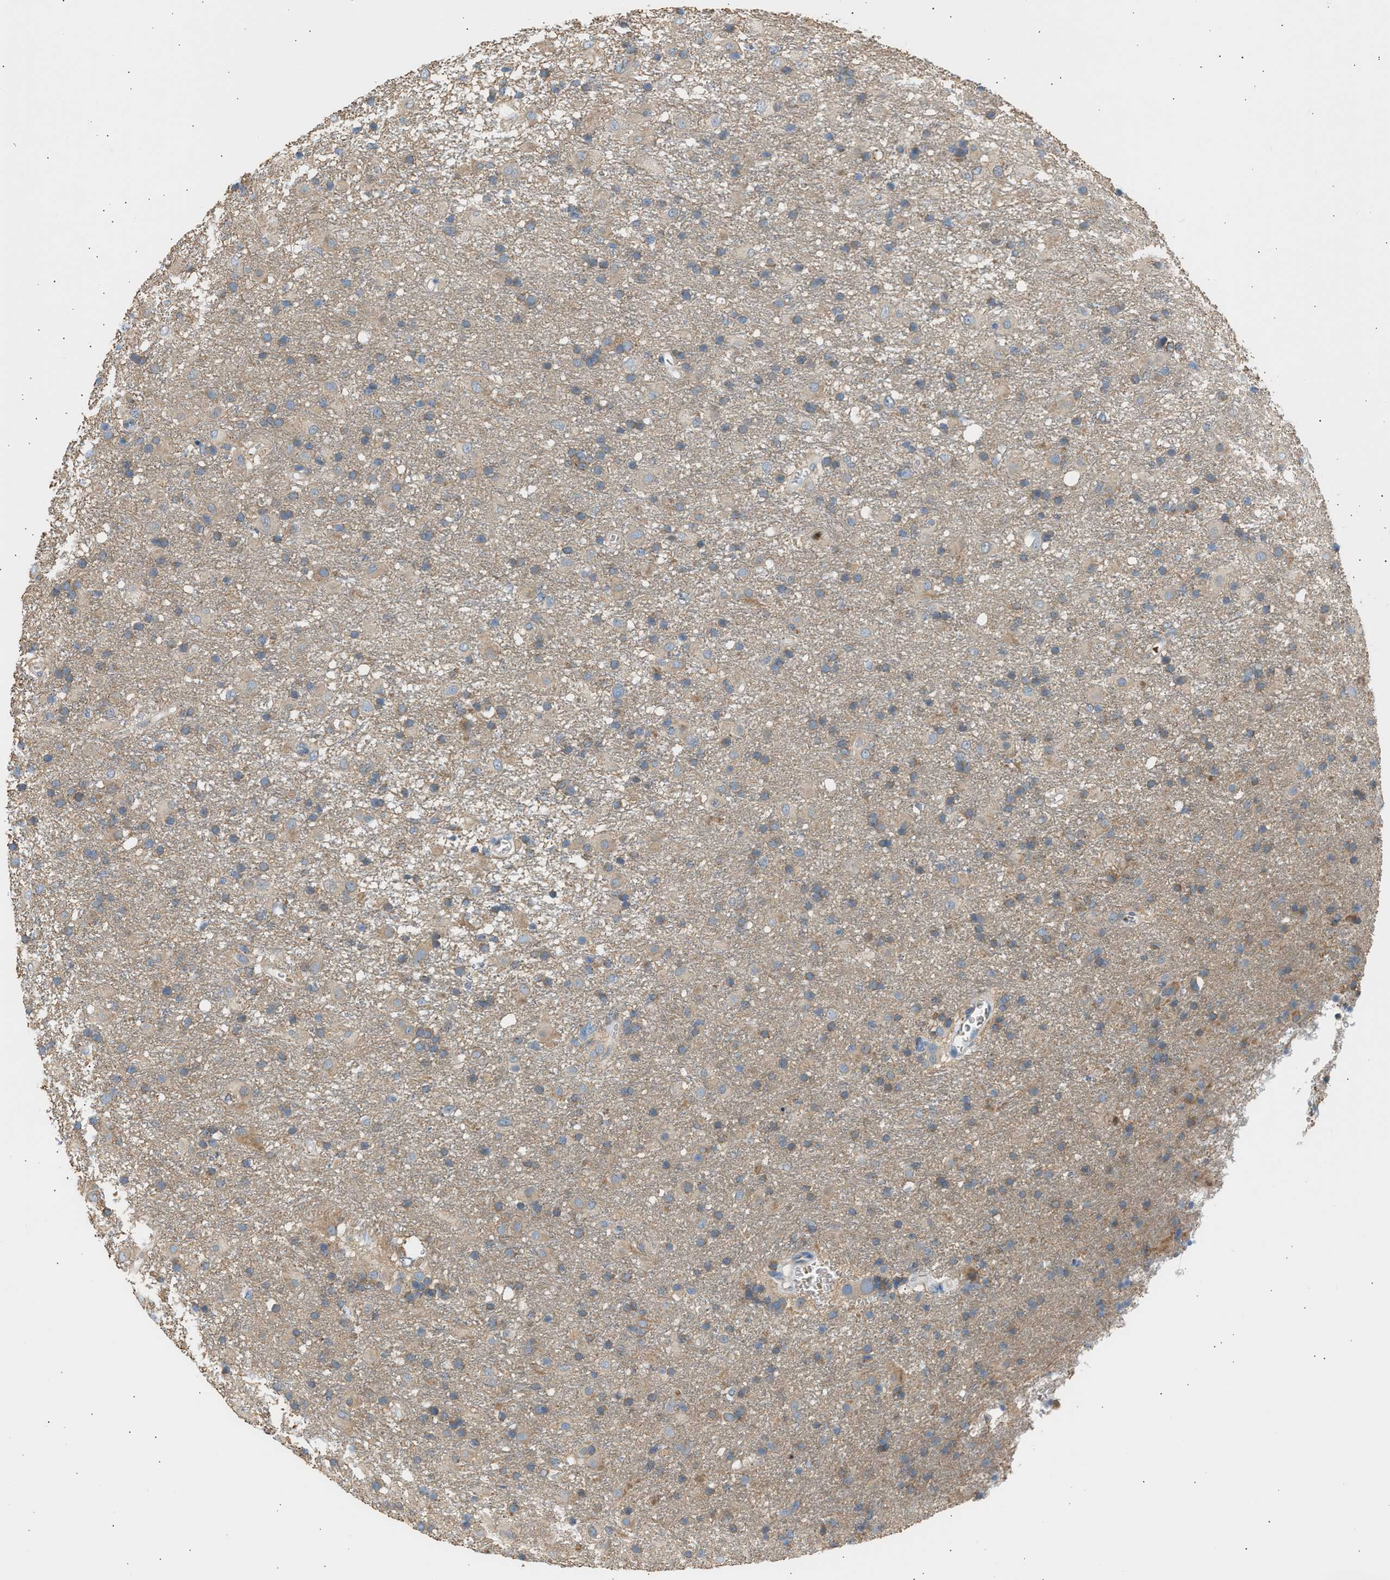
{"staining": {"intensity": "weak", "quantity": "25%-75%", "location": "cytoplasmic/membranous"}, "tissue": "glioma", "cell_type": "Tumor cells", "image_type": "cancer", "snomed": [{"axis": "morphology", "description": "Glioma, malignant, Low grade"}, {"axis": "topography", "description": "Brain"}], "caption": "Human glioma stained with a brown dye displays weak cytoplasmic/membranous positive staining in approximately 25%-75% of tumor cells.", "gene": "TRIM50", "patient": {"sex": "male", "age": 65}}